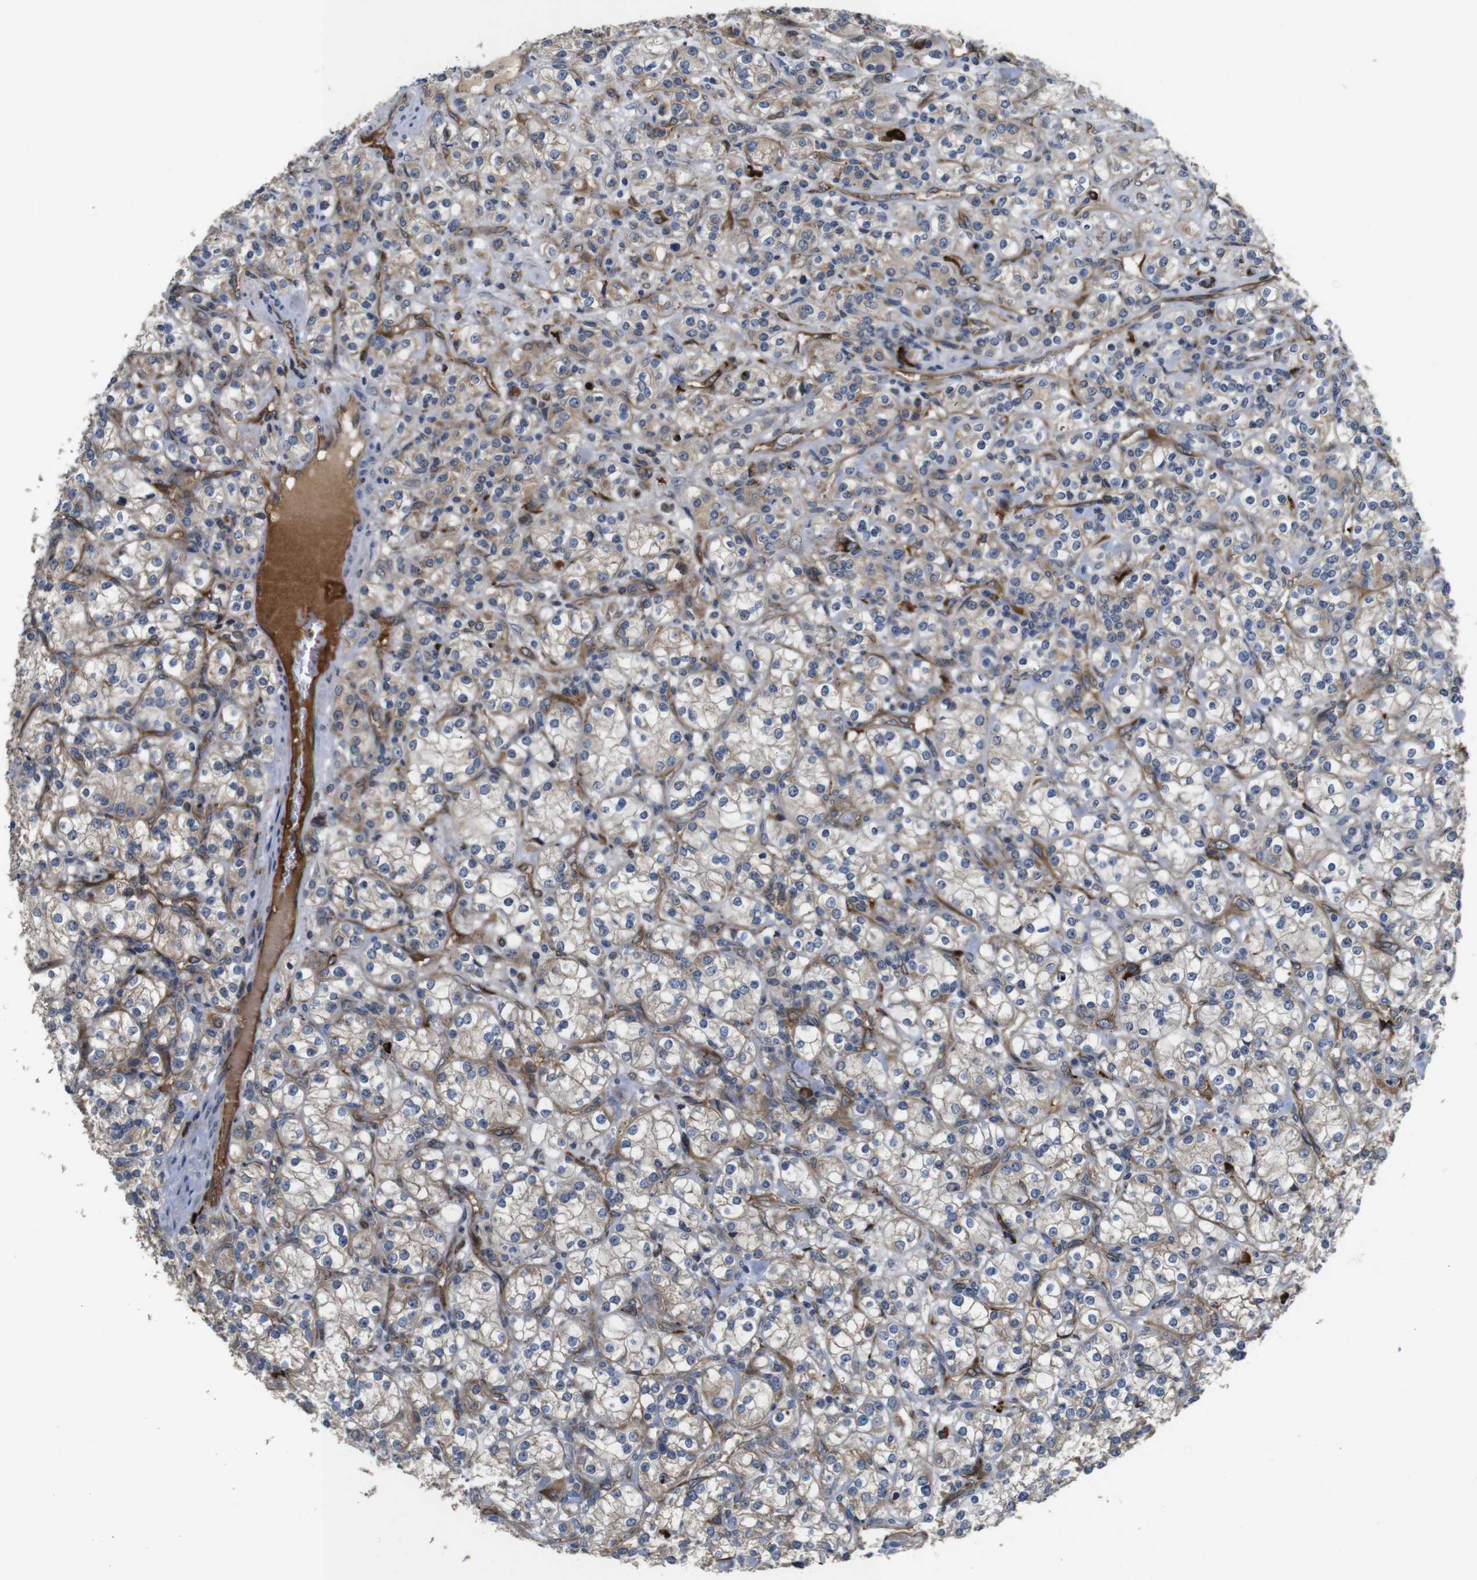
{"staining": {"intensity": "weak", "quantity": ">75%", "location": "cytoplasmic/membranous"}, "tissue": "renal cancer", "cell_type": "Tumor cells", "image_type": "cancer", "snomed": [{"axis": "morphology", "description": "Adenocarcinoma, NOS"}, {"axis": "topography", "description": "Kidney"}], "caption": "There is low levels of weak cytoplasmic/membranous positivity in tumor cells of renal cancer, as demonstrated by immunohistochemical staining (brown color).", "gene": "UBE2G2", "patient": {"sex": "male", "age": 77}}